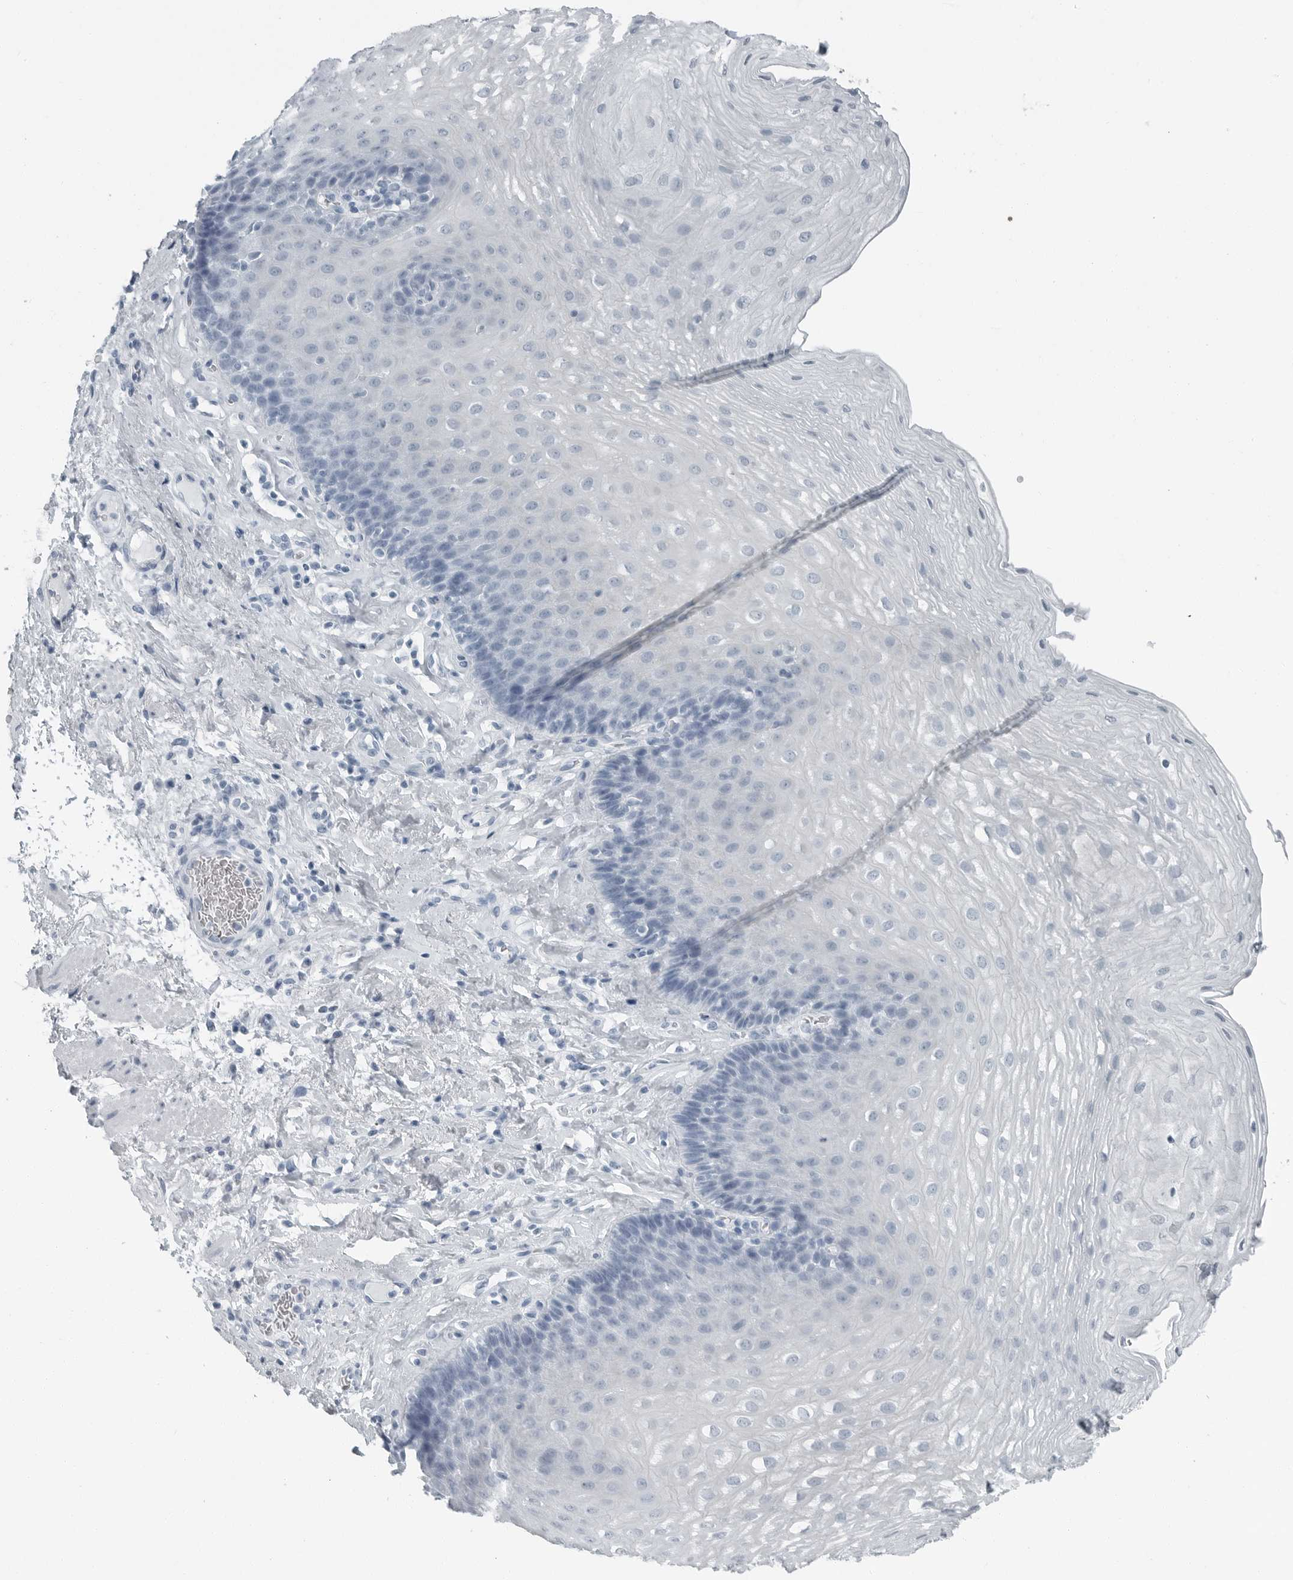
{"staining": {"intensity": "negative", "quantity": "none", "location": "none"}, "tissue": "esophagus", "cell_type": "Squamous epithelial cells", "image_type": "normal", "snomed": [{"axis": "morphology", "description": "Normal tissue, NOS"}, {"axis": "topography", "description": "Esophagus"}], "caption": "Histopathology image shows no significant protein staining in squamous epithelial cells of normal esophagus. (DAB (3,3'-diaminobenzidine) immunohistochemistry (IHC), high magnification).", "gene": "FABP6", "patient": {"sex": "female", "age": 66}}